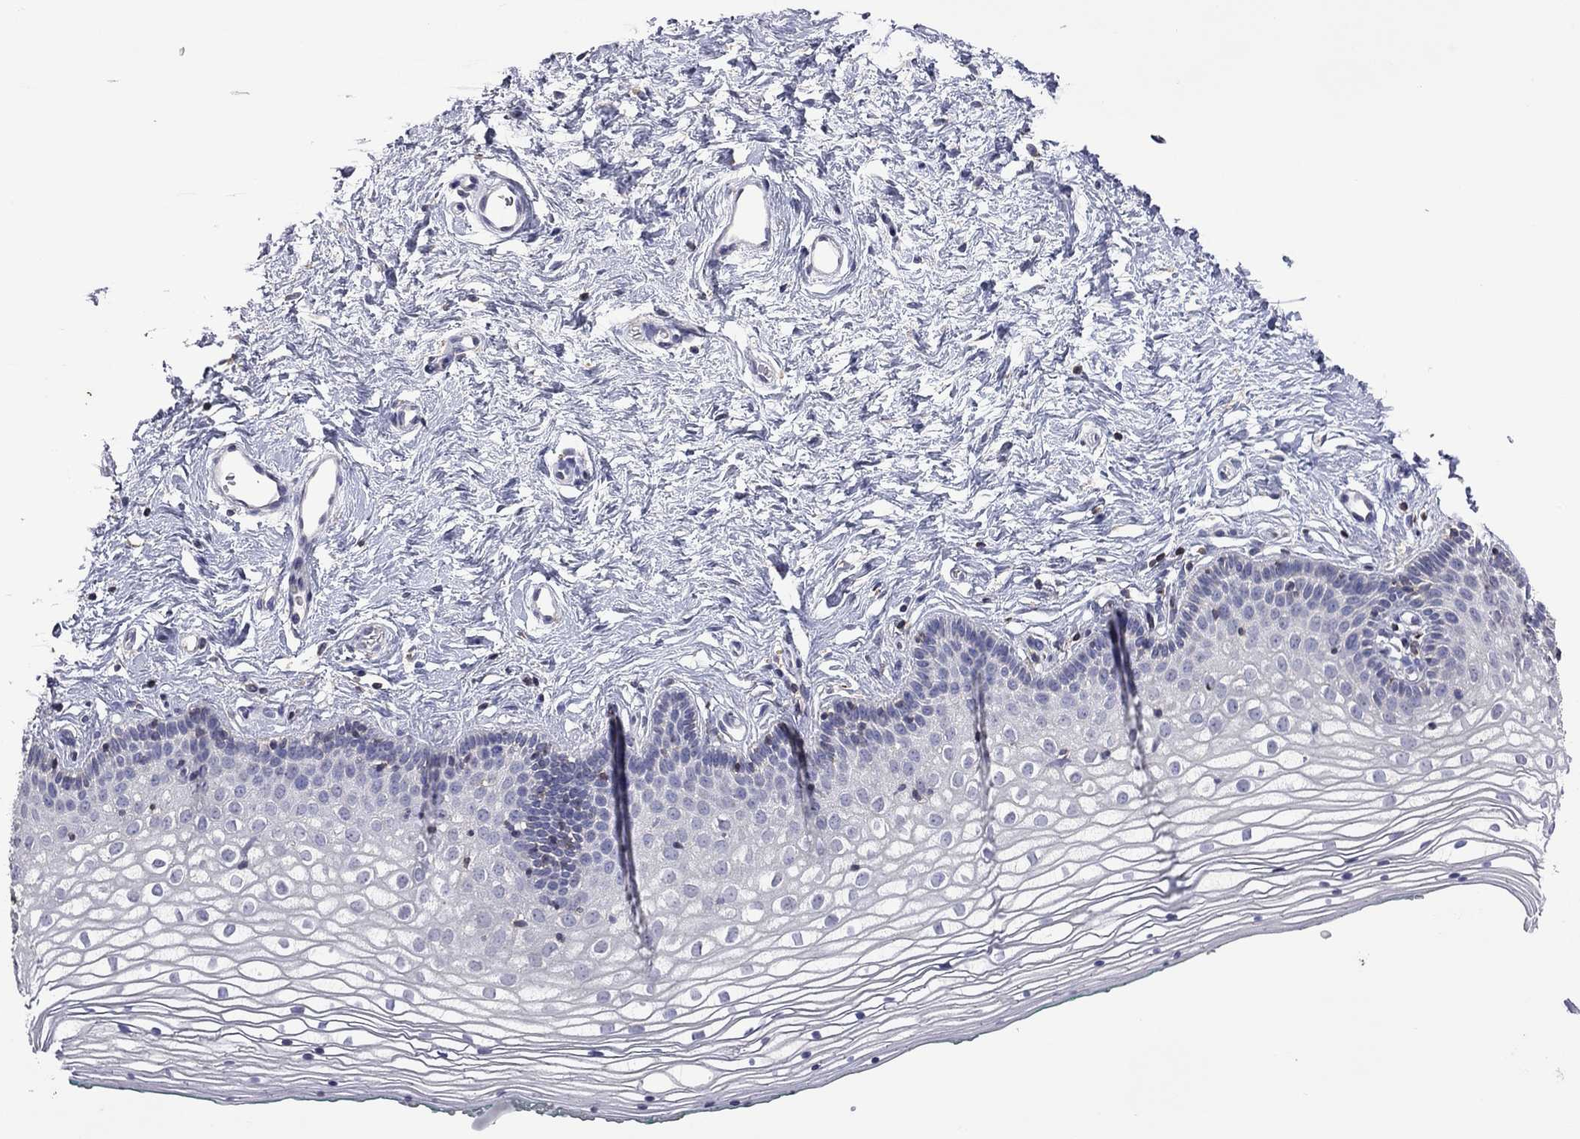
{"staining": {"intensity": "negative", "quantity": "none", "location": "none"}, "tissue": "vagina", "cell_type": "Squamous epithelial cells", "image_type": "normal", "snomed": [{"axis": "morphology", "description": "Normal tissue, NOS"}, {"axis": "topography", "description": "Vagina"}], "caption": "A photomicrograph of vagina stained for a protein displays no brown staining in squamous epithelial cells. (DAB (3,3'-diaminobenzidine) immunohistochemistry (IHC), high magnification).", "gene": "ENSG00000288520", "patient": {"sex": "female", "age": 36}}